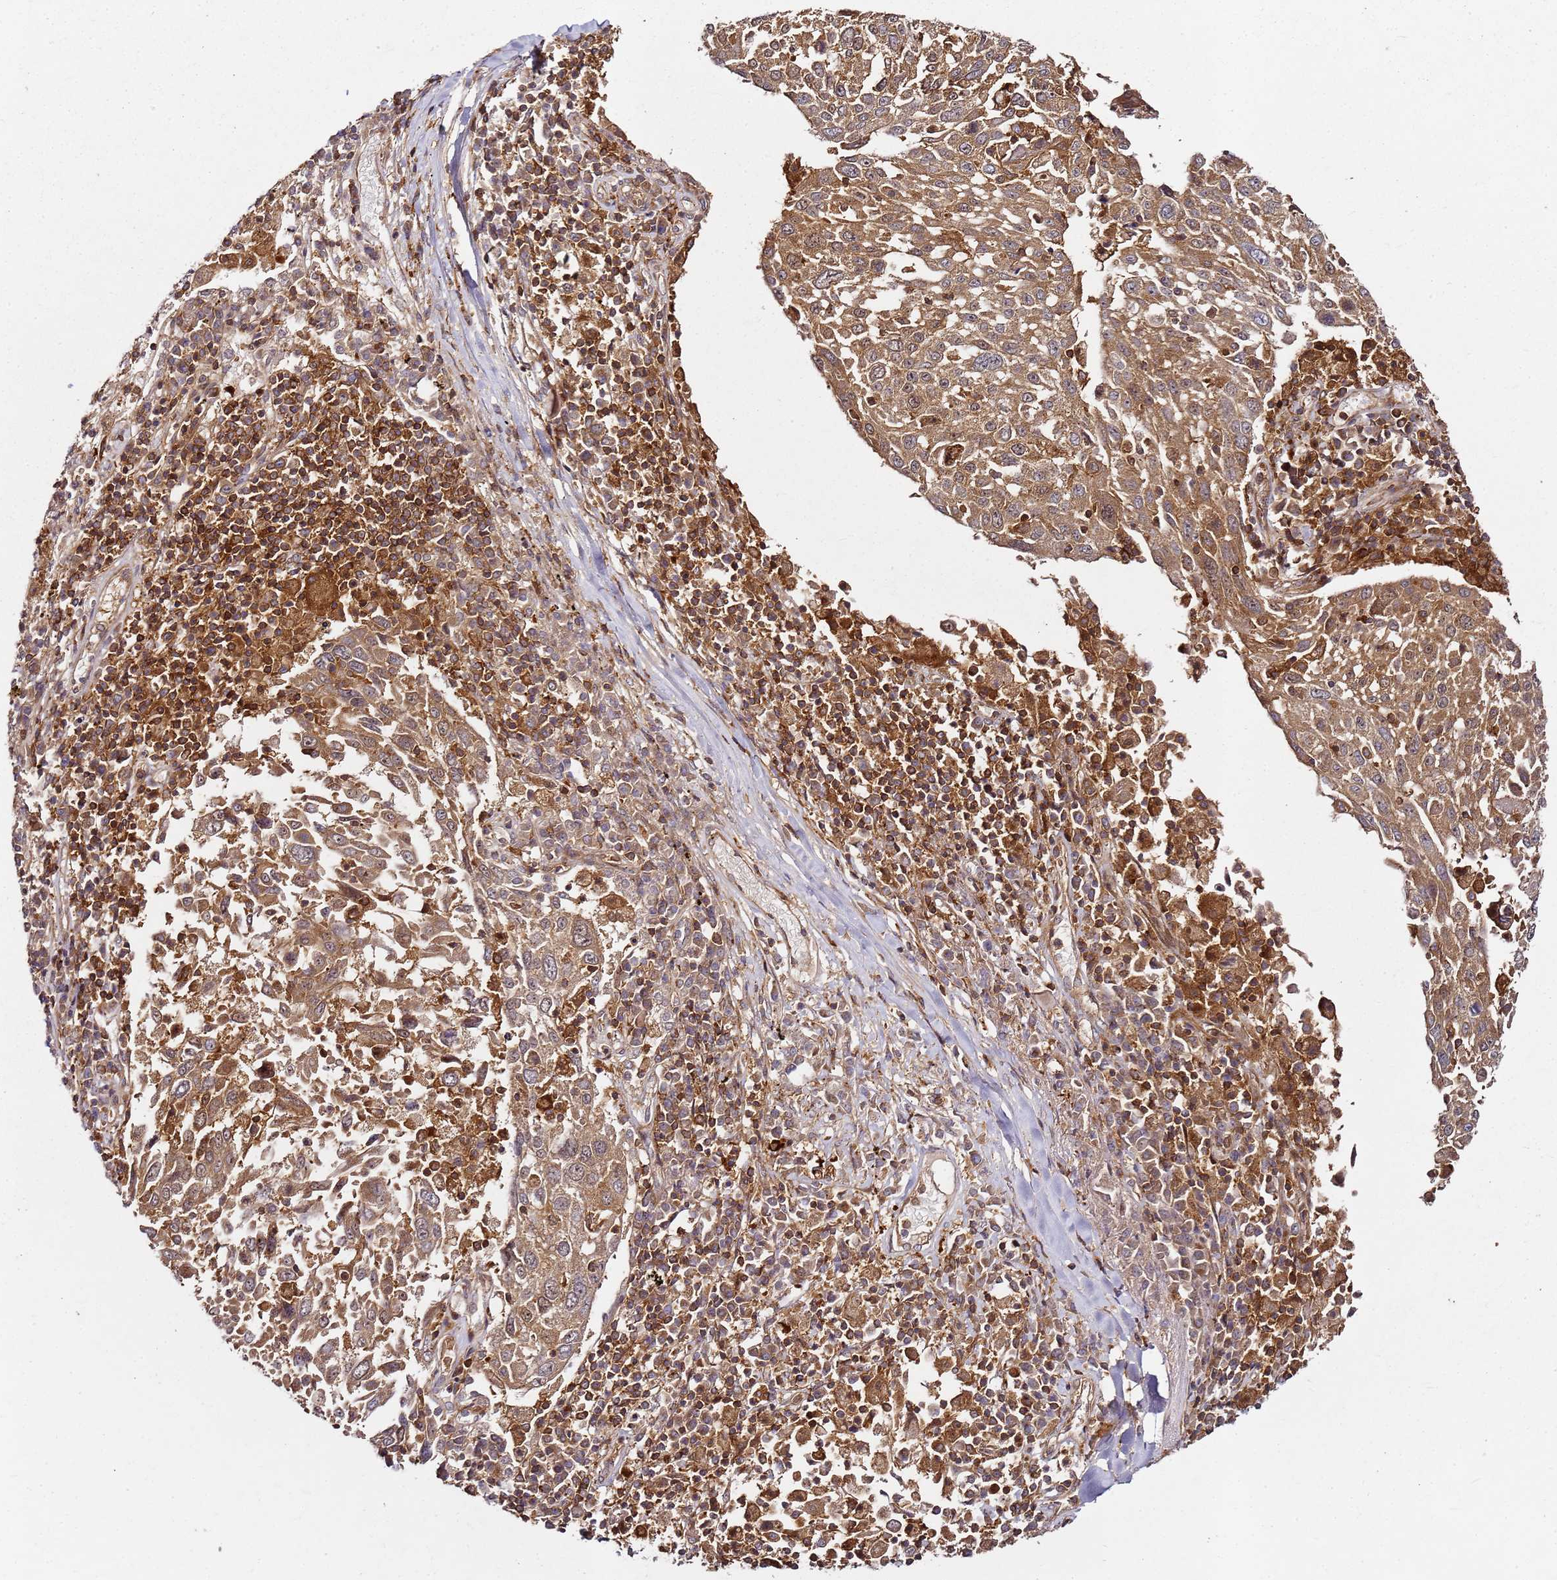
{"staining": {"intensity": "moderate", "quantity": ">75%", "location": "cytoplasmic/membranous"}, "tissue": "lung cancer", "cell_type": "Tumor cells", "image_type": "cancer", "snomed": [{"axis": "morphology", "description": "Squamous cell carcinoma, NOS"}, {"axis": "topography", "description": "Lung"}], "caption": "Immunohistochemistry (IHC) histopathology image of lung squamous cell carcinoma stained for a protein (brown), which exhibits medium levels of moderate cytoplasmic/membranous positivity in about >75% of tumor cells.", "gene": "PRMT7", "patient": {"sex": "male", "age": 65}}